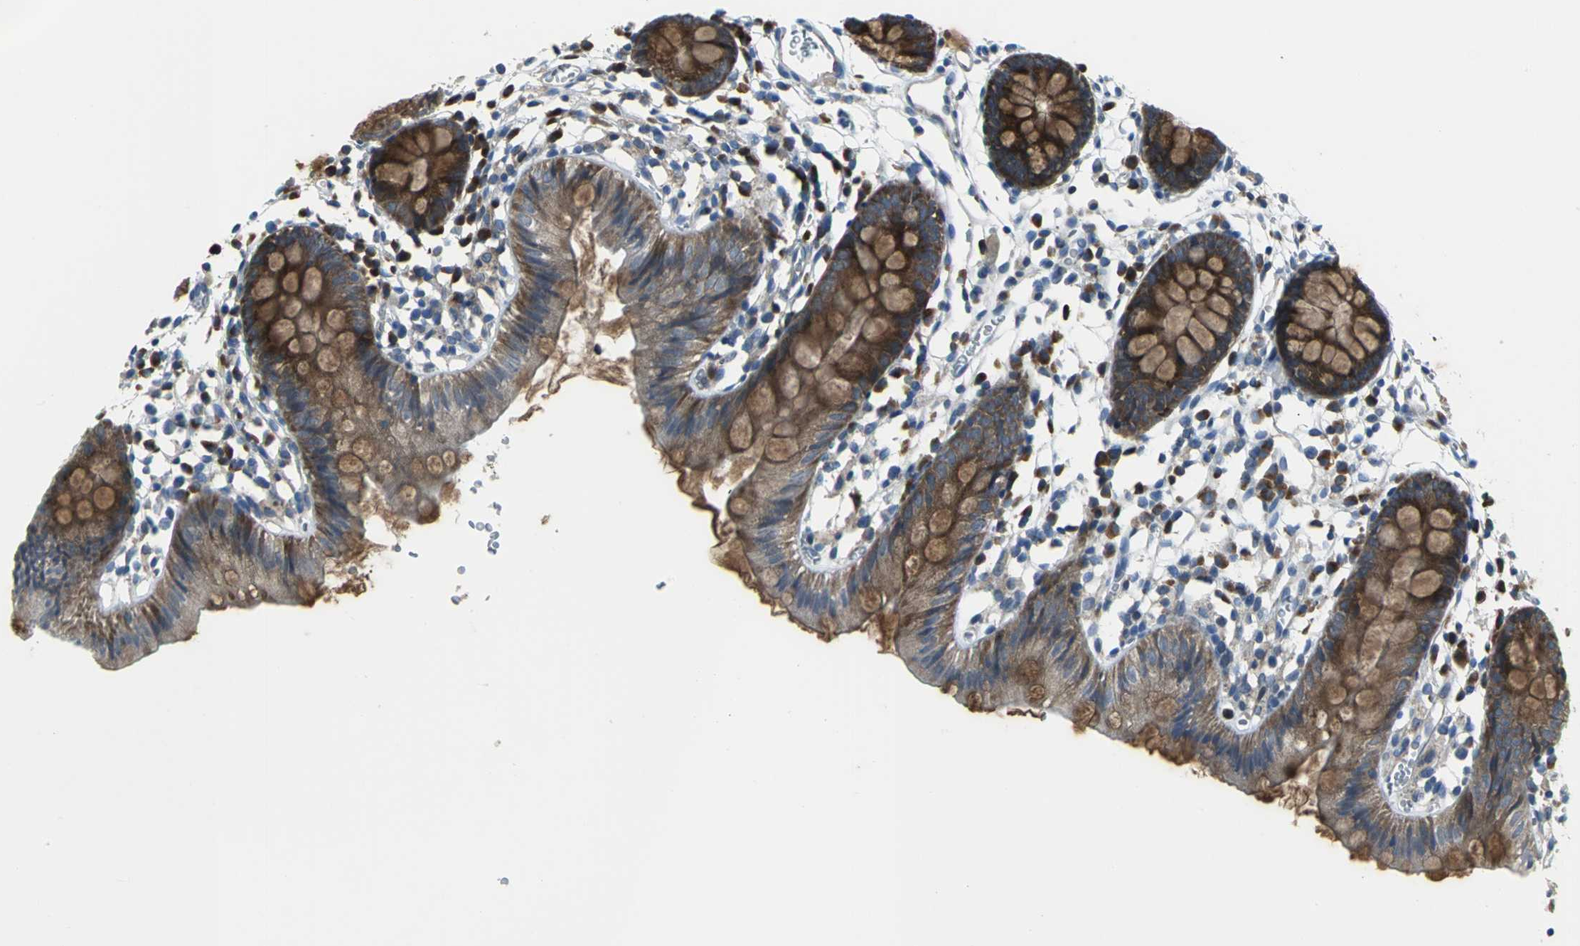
{"staining": {"intensity": "strong", "quantity": "25%-75%", "location": "cytoplasmic/membranous"}, "tissue": "colon", "cell_type": "Glandular cells", "image_type": "normal", "snomed": [{"axis": "morphology", "description": "Normal tissue, NOS"}, {"axis": "topography", "description": "Colon"}], "caption": "Glandular cells demonstrate high levels of strong cytoplasmic/membranous expression in approximately 25%-75% of cells in unremarkable colon.", "gene": "EIF5A", "patient": {"sex": "male", "age": 14}}